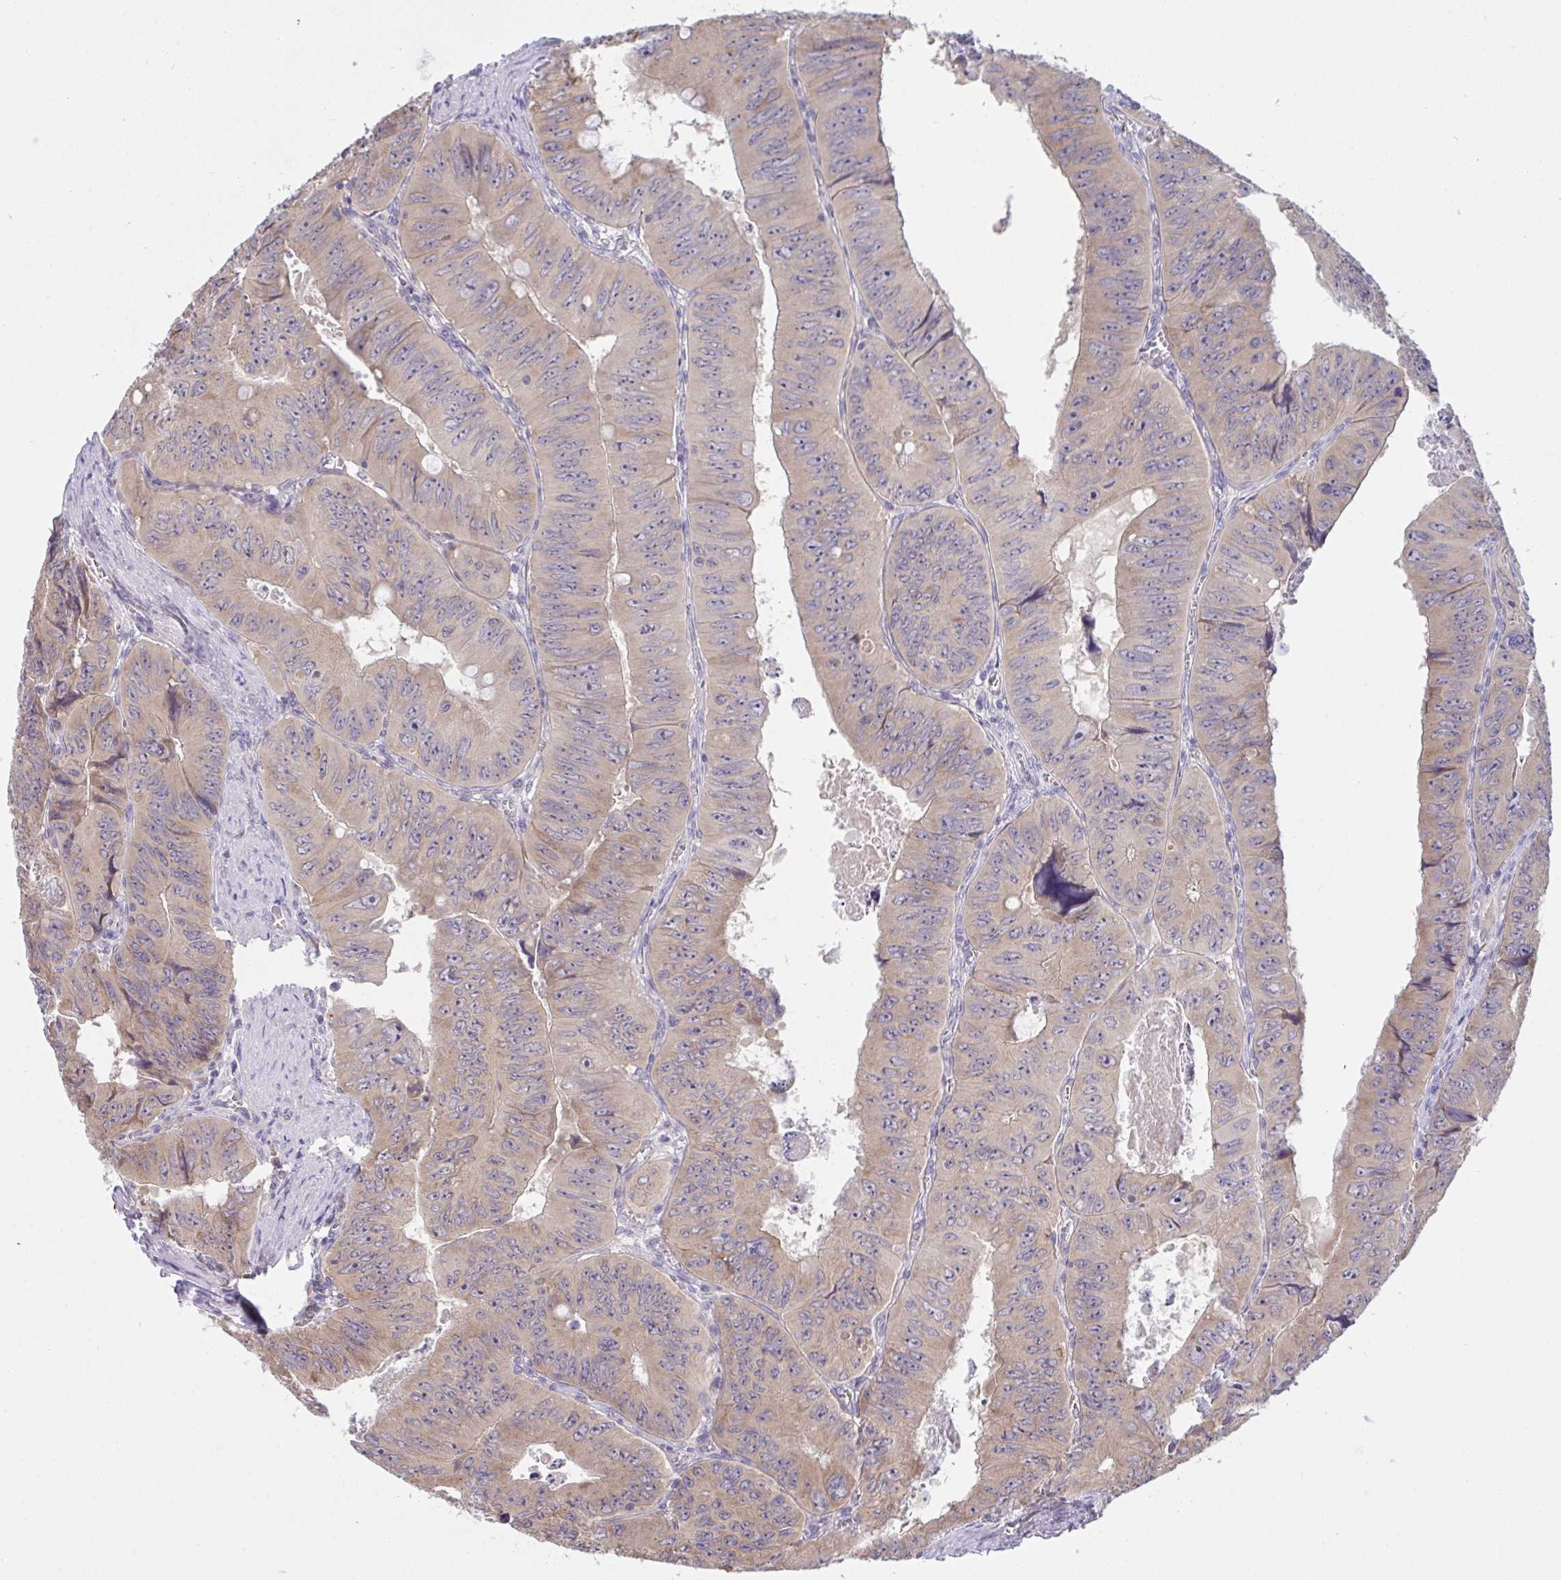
{"staining": {"intensity": "weak", "quantity": ">75%", "location": "cytoplasmic/membranous"}, "tissue": "colorectal cancer", "cell_type": "Tumor cells", "image_type": "cancer", "snomed": [{"axis": "morphology", "description": "Adenocarcinoma, NOS"}, {"axis": "topography", "description": "Colon"}], "caption": "Colorectal cancer stained for a protein (brown) displays weak cytoplasmic/membranous positive staining in about >75% of tumor cells.", "gene": "TMEM41A", "patient": {"sex": "female", "age": 84}}